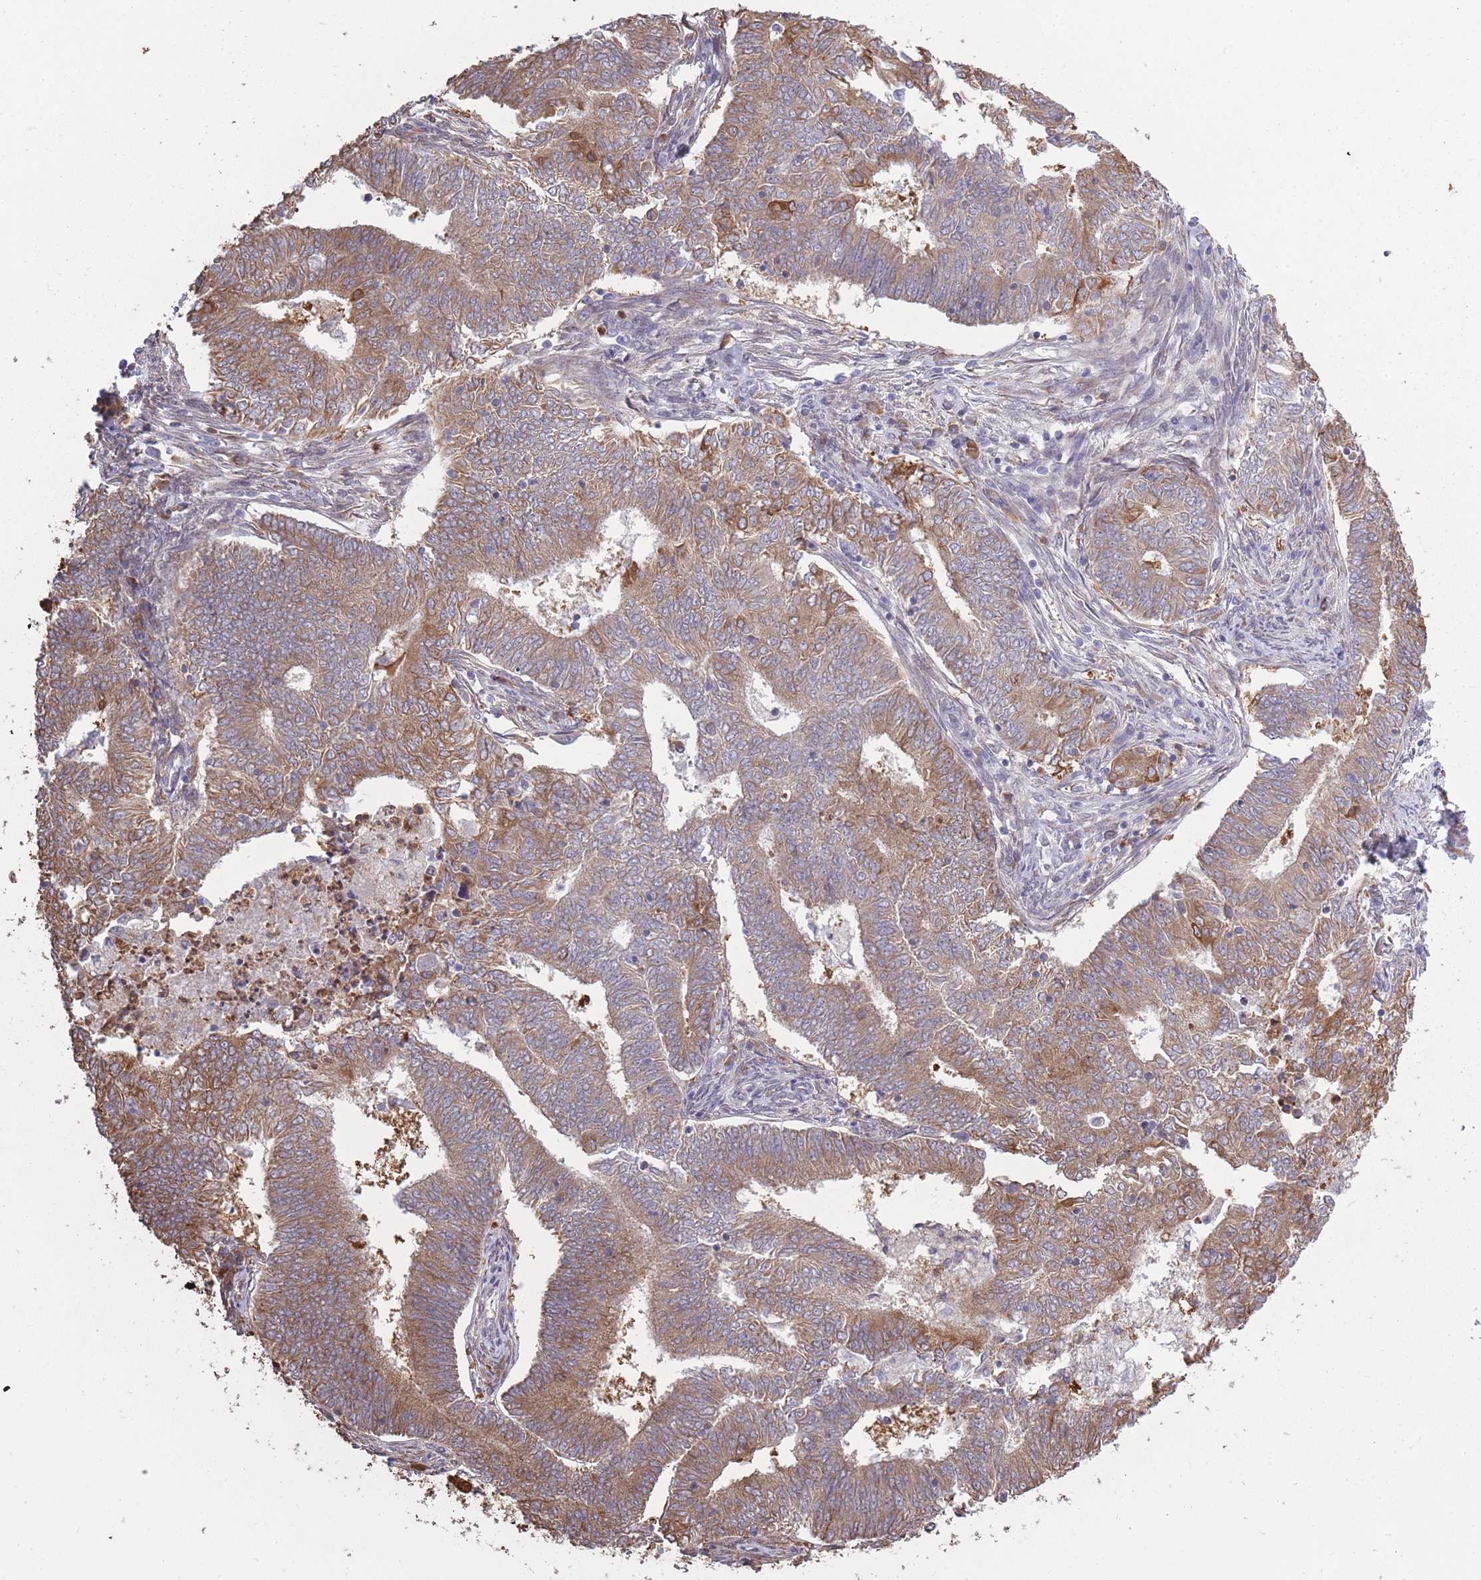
{"staining": {"intensity": "moderate", "quantity": ">75%", "location": "cytoplasmic/membranous"}, "tissue": "endometrial cancer", "cell_type": "Tumor cells", "image_type": "cancer", "snomed": [{"axis": "morphology", "description": "Adenocarcinoma, NOS"}, {"axis": "topography", "description": "Endometrium"}], "caption": "Brown immunohistochemical staining in endometrial cancer (adenocarcinoma) shows moderate cytoplasmic/membranous expression in about >75% of tumor cells.", "gene": "ARL13B", "patient": {"sex": "female", "age": 62}}